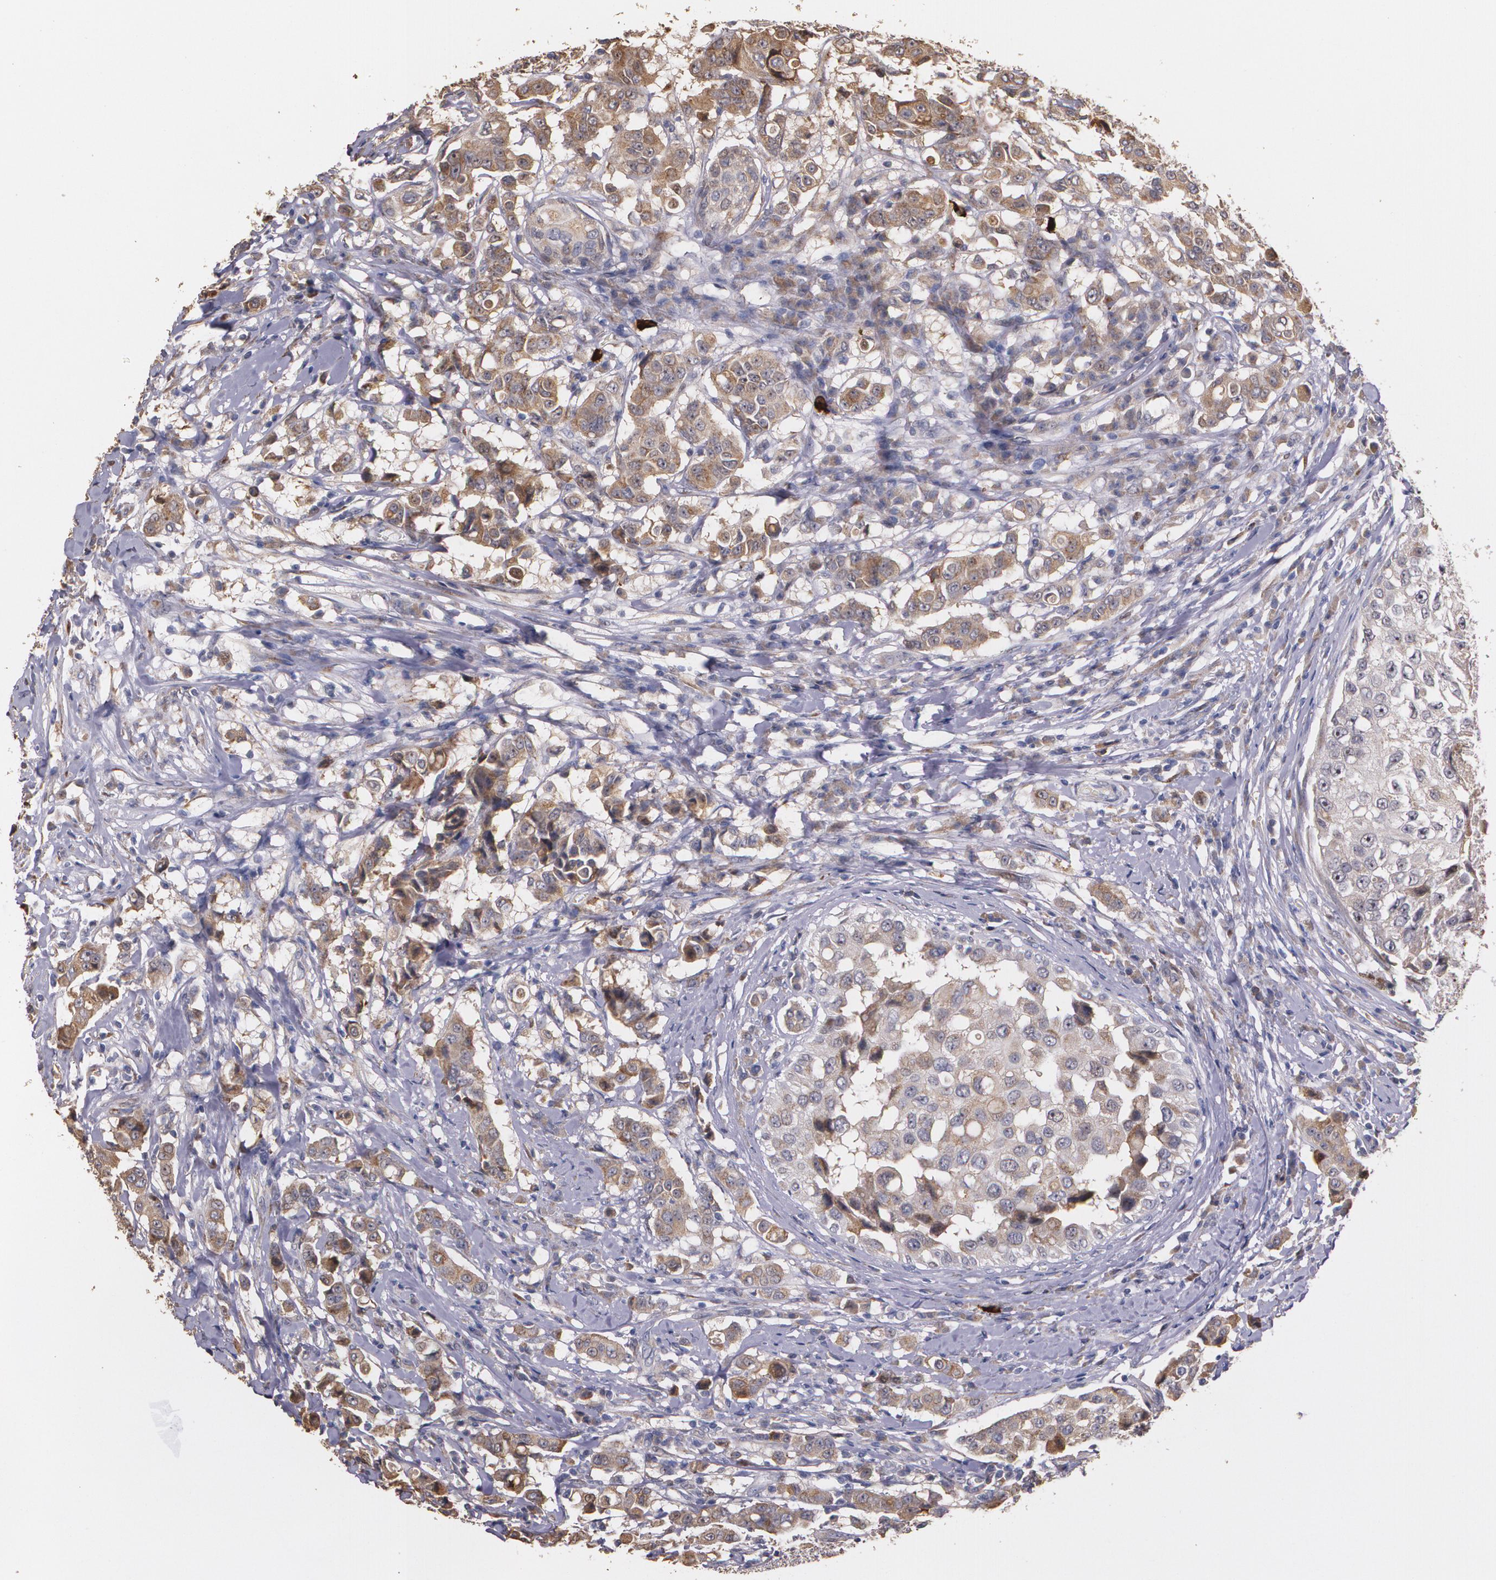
{"staining": {"intensity": "moderate", "quantity": ">75%", "location": "cytoplasmic/membranous"}, "tissue": "breast cancer", "cell_type": "Tumor cells", "image_type": "cancer", "snomed": [{"axis": "morphology", "description": "Duct carcinoma"}, {"axis": "topography", "description": "Breast"}], "caption": "IHC of invasive ductal carcinoma (breast) reveals medium levels of moderate cytoplasmic/membranous staining in approximately >75% of tumor cells.", "gene": "ATF3", "patient": {"sex": "female", "age": 27}}